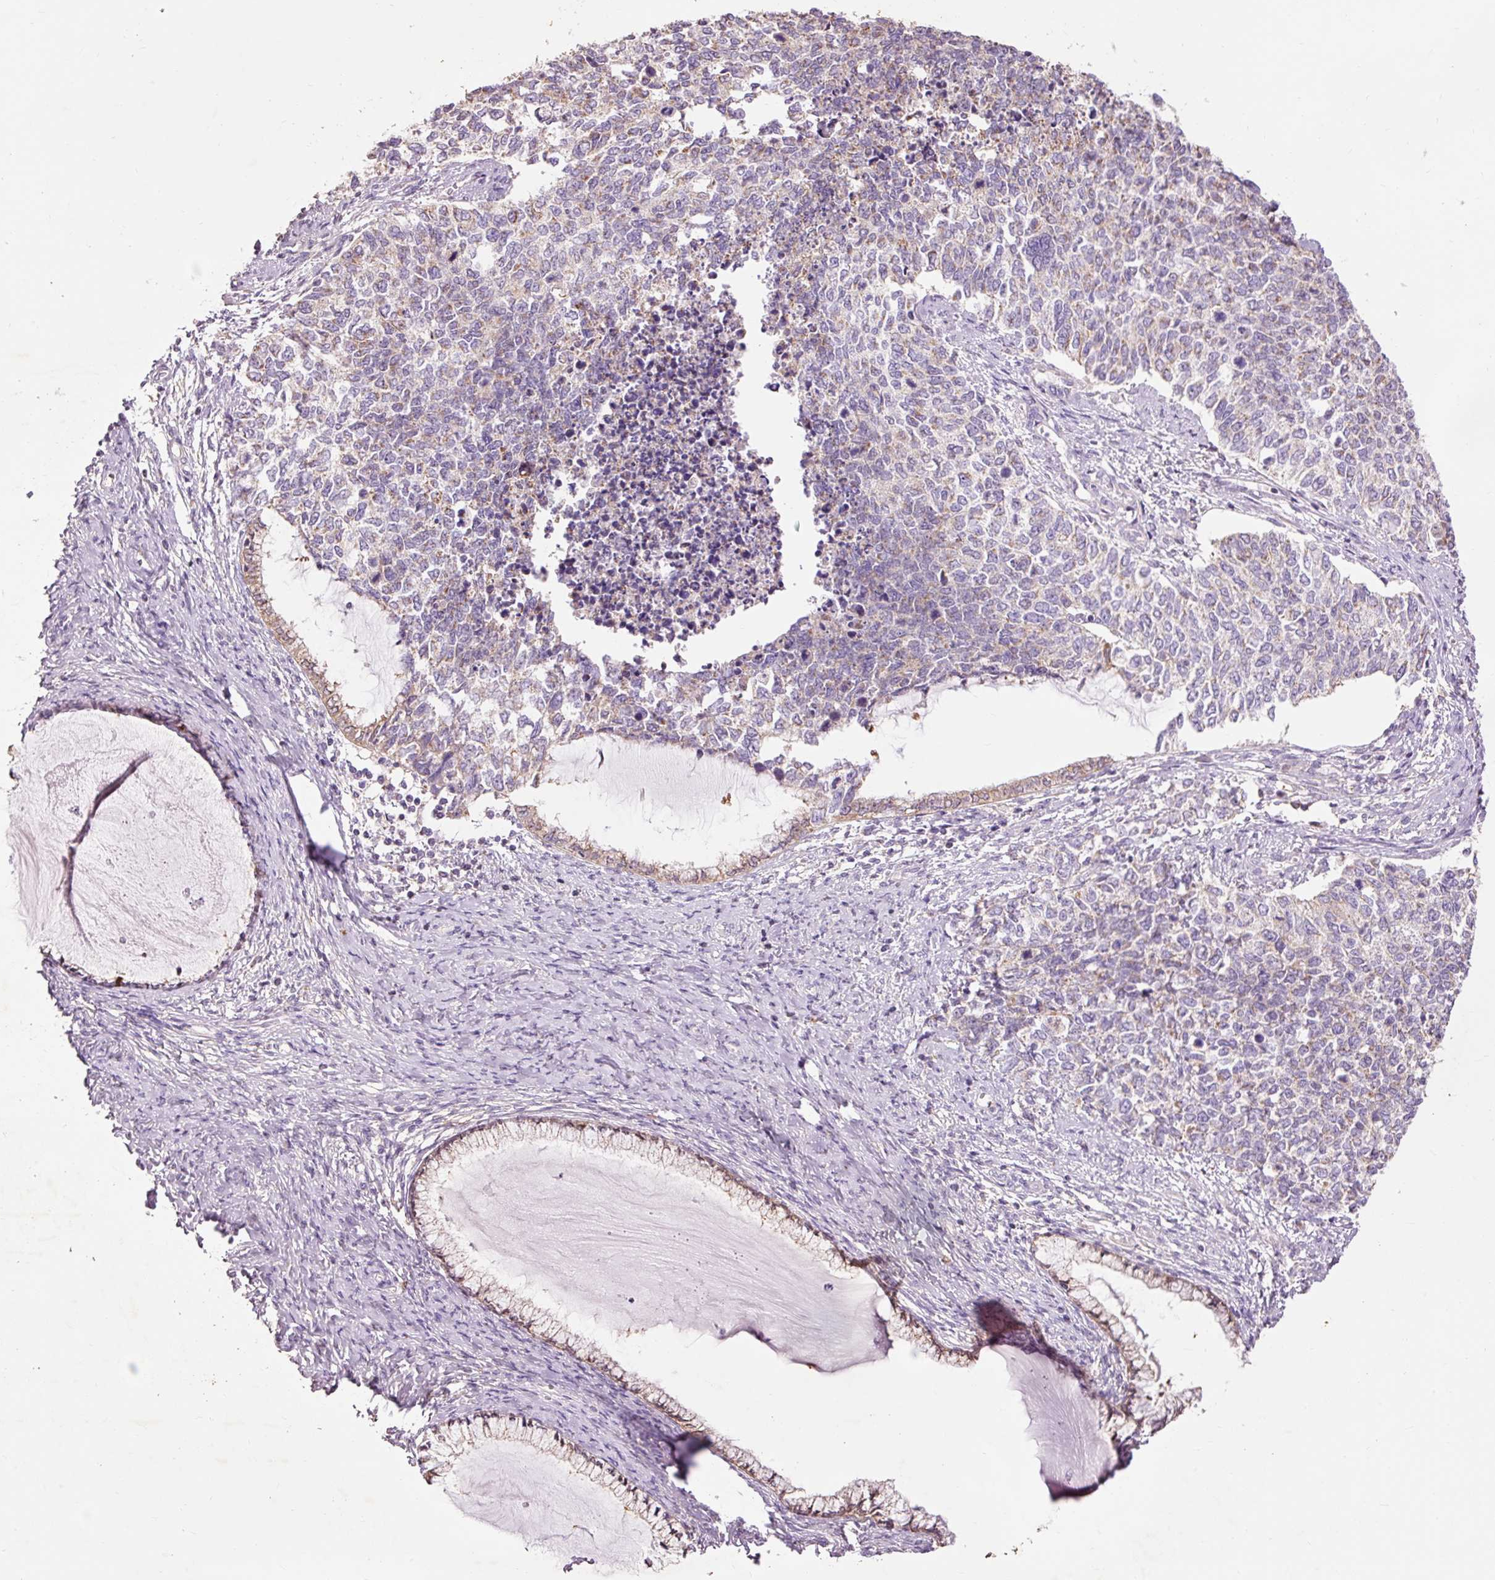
{"staining": {"intensity": "weak", "quantity": "25%-75%", "location": "cytoplasmic/membranous"}, "tissue": "cervical cancer", "cell_type": "Tumor cells", "image_type": "cancer", "snomed": [{"axis": "morphology", "description": "Squamous cell carcinoma, NOS"}, {"axis": "topography", "description": "Cervix"}], "caption": "A brown stain shows weak cytoplasmic/membranous expression of a protein in human cervical squamous cell carcinoma tumor cells.", "gene": "PRDX5", "patient": {"sex": "female", "age": 63}}